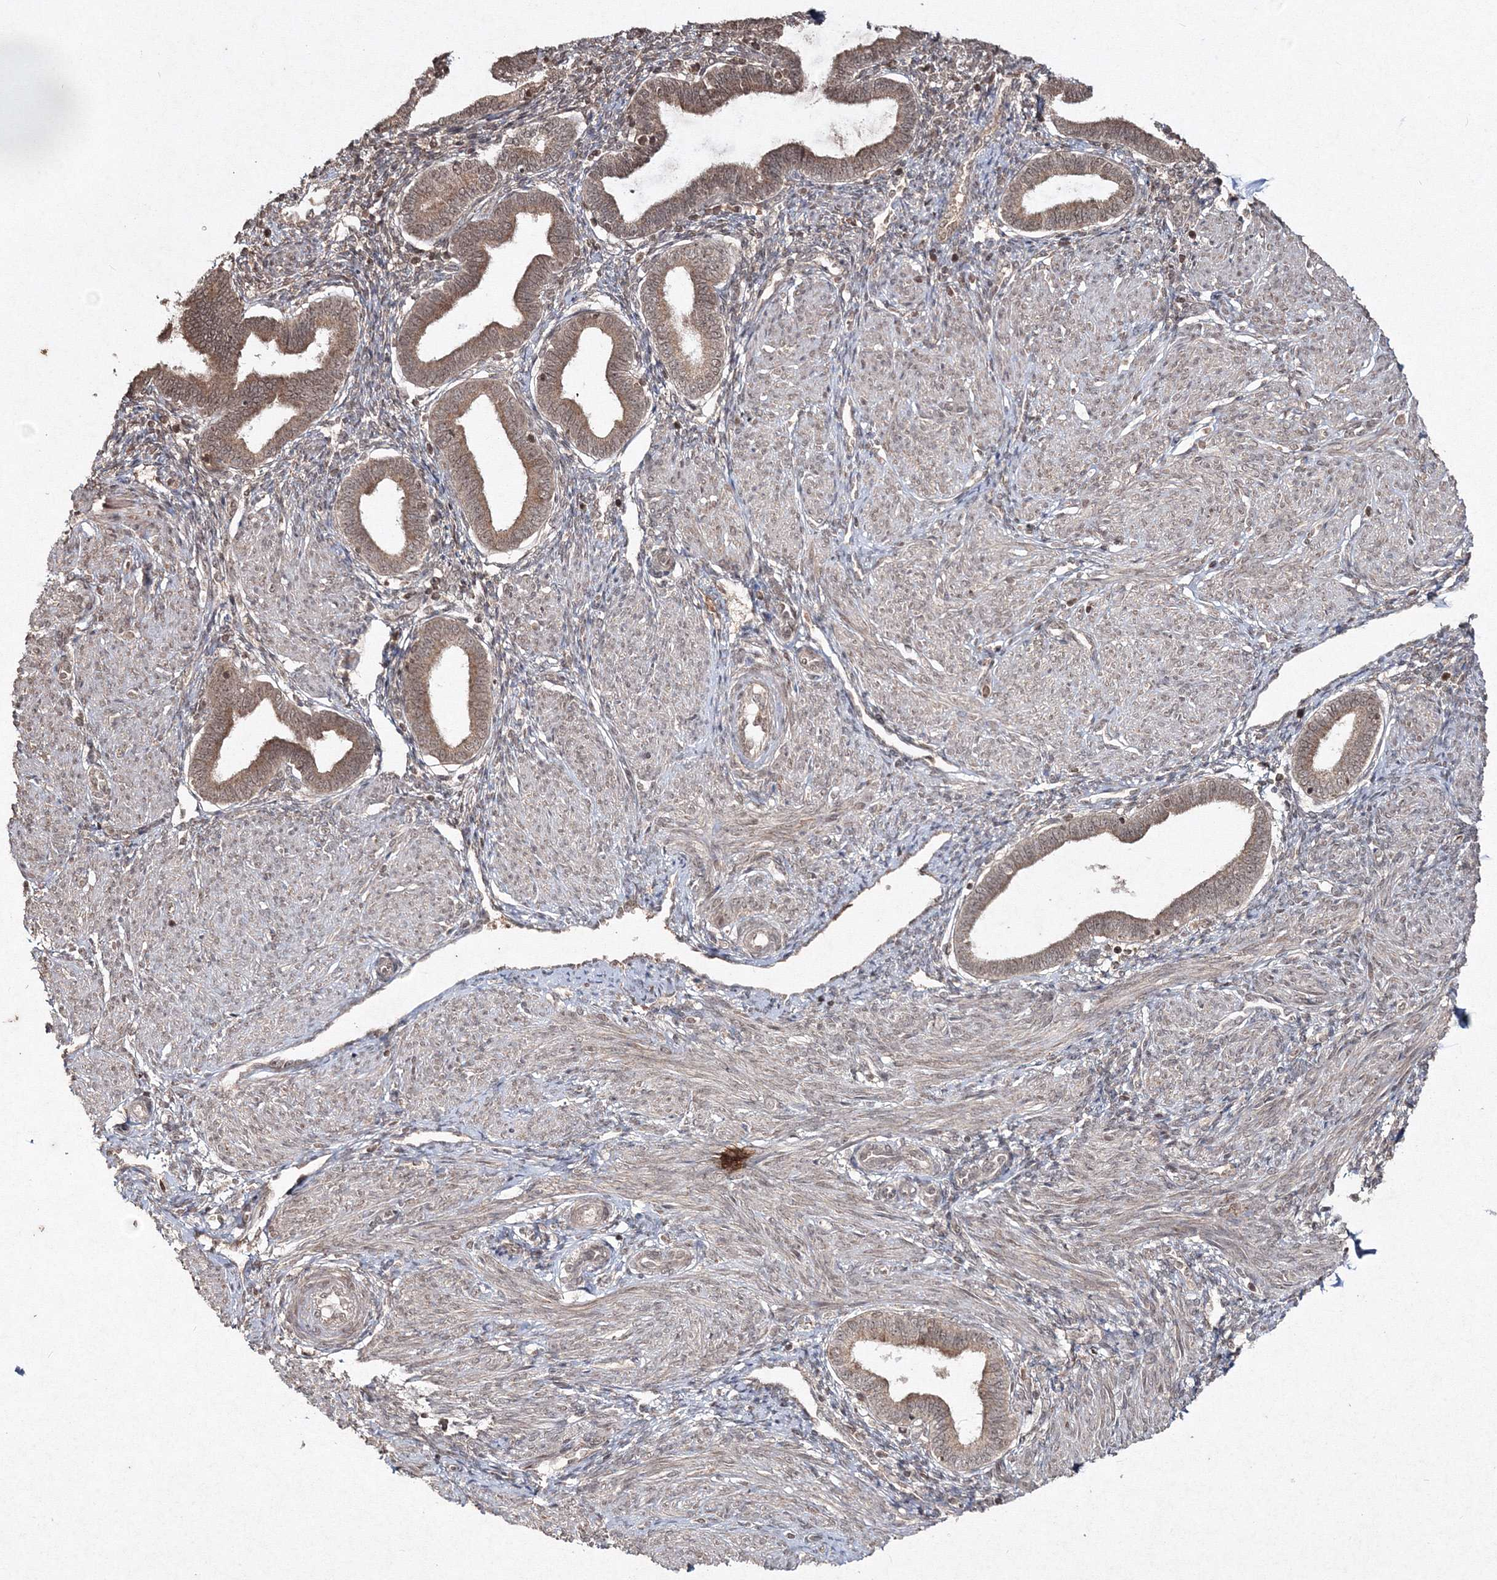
{"staining": {"intensity": "moderate", "quantity": "25%-75%", "location": "cytoplasmic/membranous,nuclear"}, "tissue": "endometrium", "cell_type": "Cells in endometrial stroma", "image_type": "normal", "snomed": [{"axis": "morphology", "description": "Normal tissue, NOS"}, {"axis": "topography", "description": "Endometrium"}], "caption": "A brown stain labels moderate cytoplasmic/membranous,nuclear staining of a protein in cells in endometrial stroma of benign human endometrium.", "gene": "PEX13", "patient": {"sex": "female", "age": 53}}